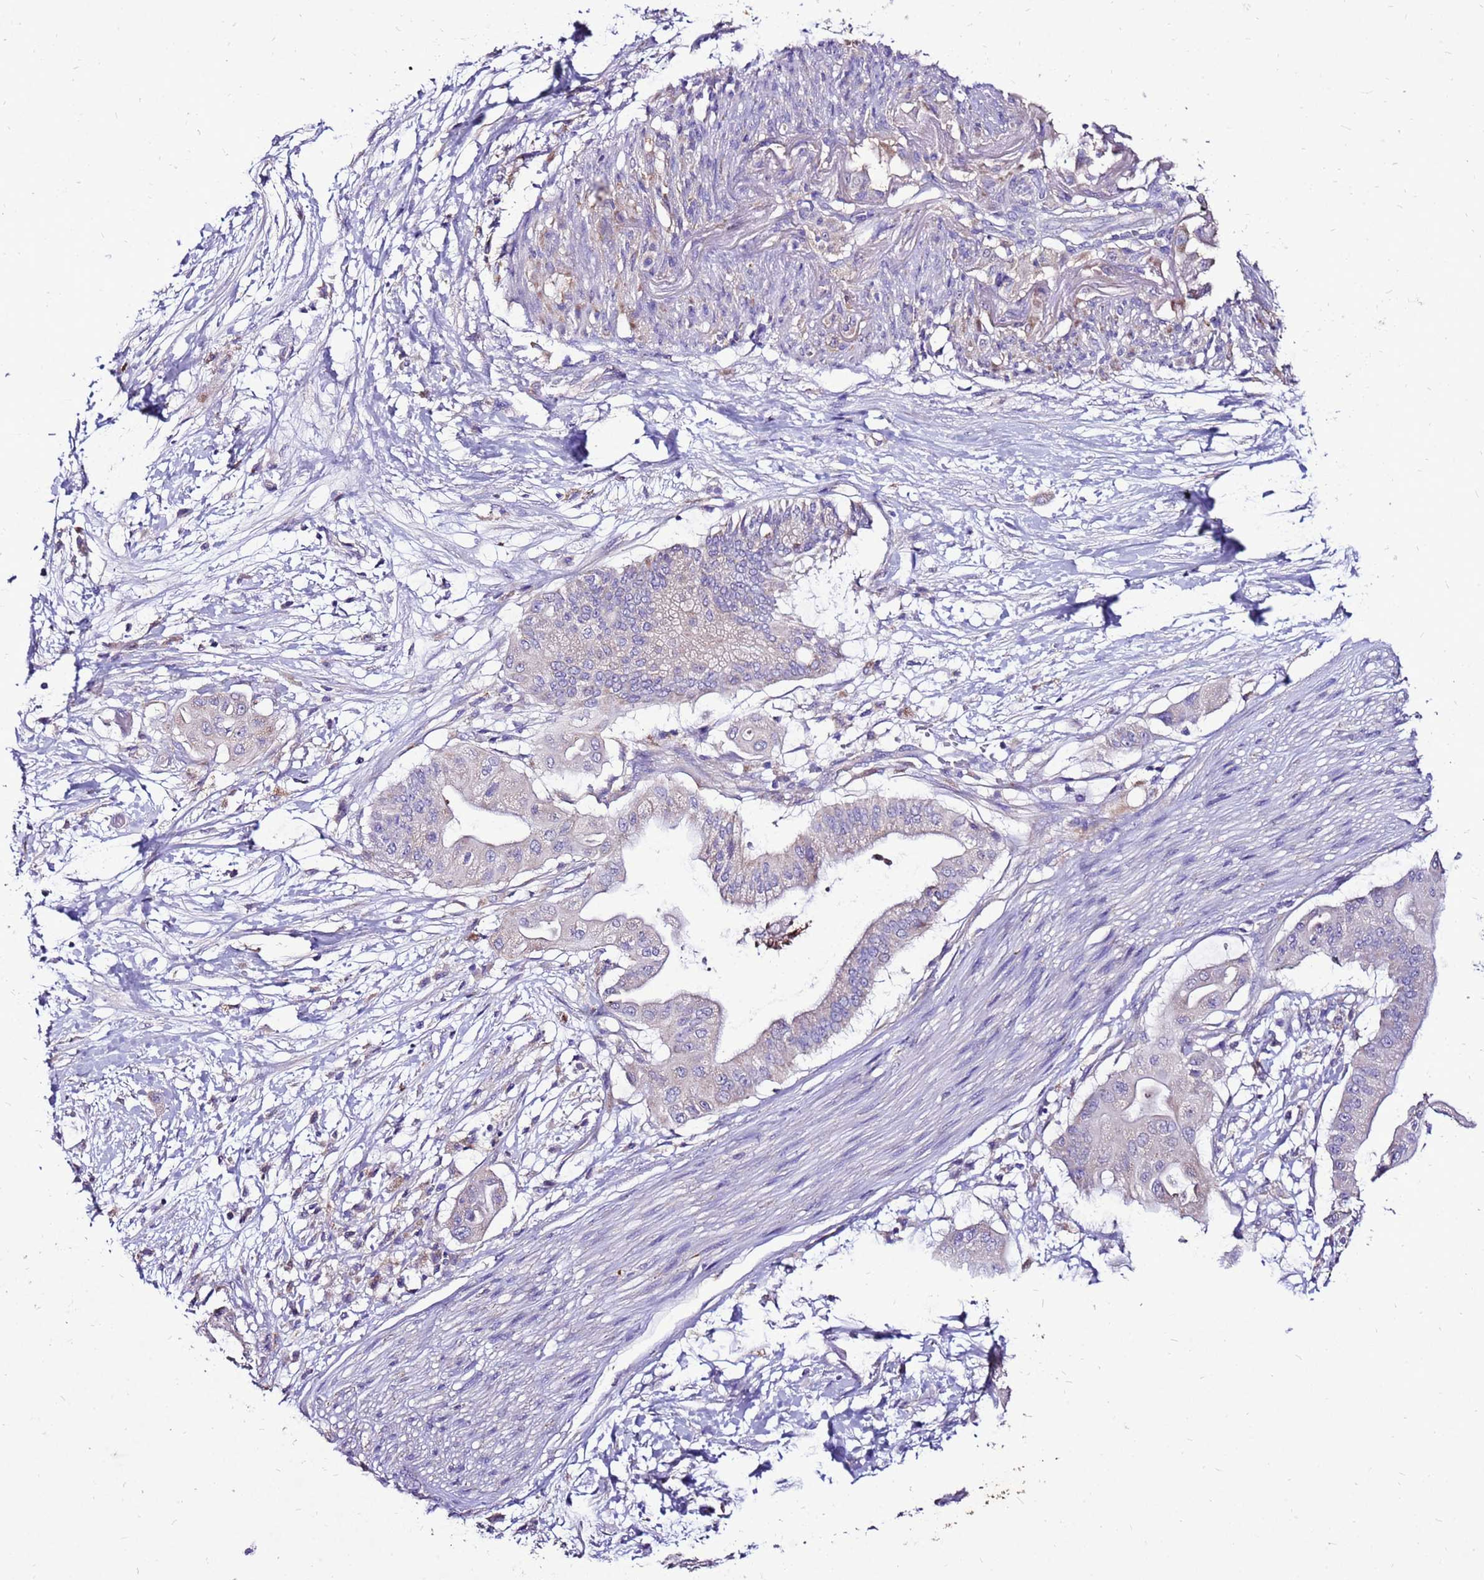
{"staining": {"intensity": "negative", "quantity": "none", "location": "none"}, "tissue": "pancreatic cancer", "cell_type": "Tumor cells", "image_type": "cancer", "snomed": [{"axis": "morphology", "description": "Adenocarcinoma, NOS"}, {"axis": "topography", "description": "Pancreas"}], "caption": "Tumor cells show no significant protein staining in adenocarcinoma (pancreatic).", "gene": "TMEM106C", "patient": {"sex": "male", "age": 68}}